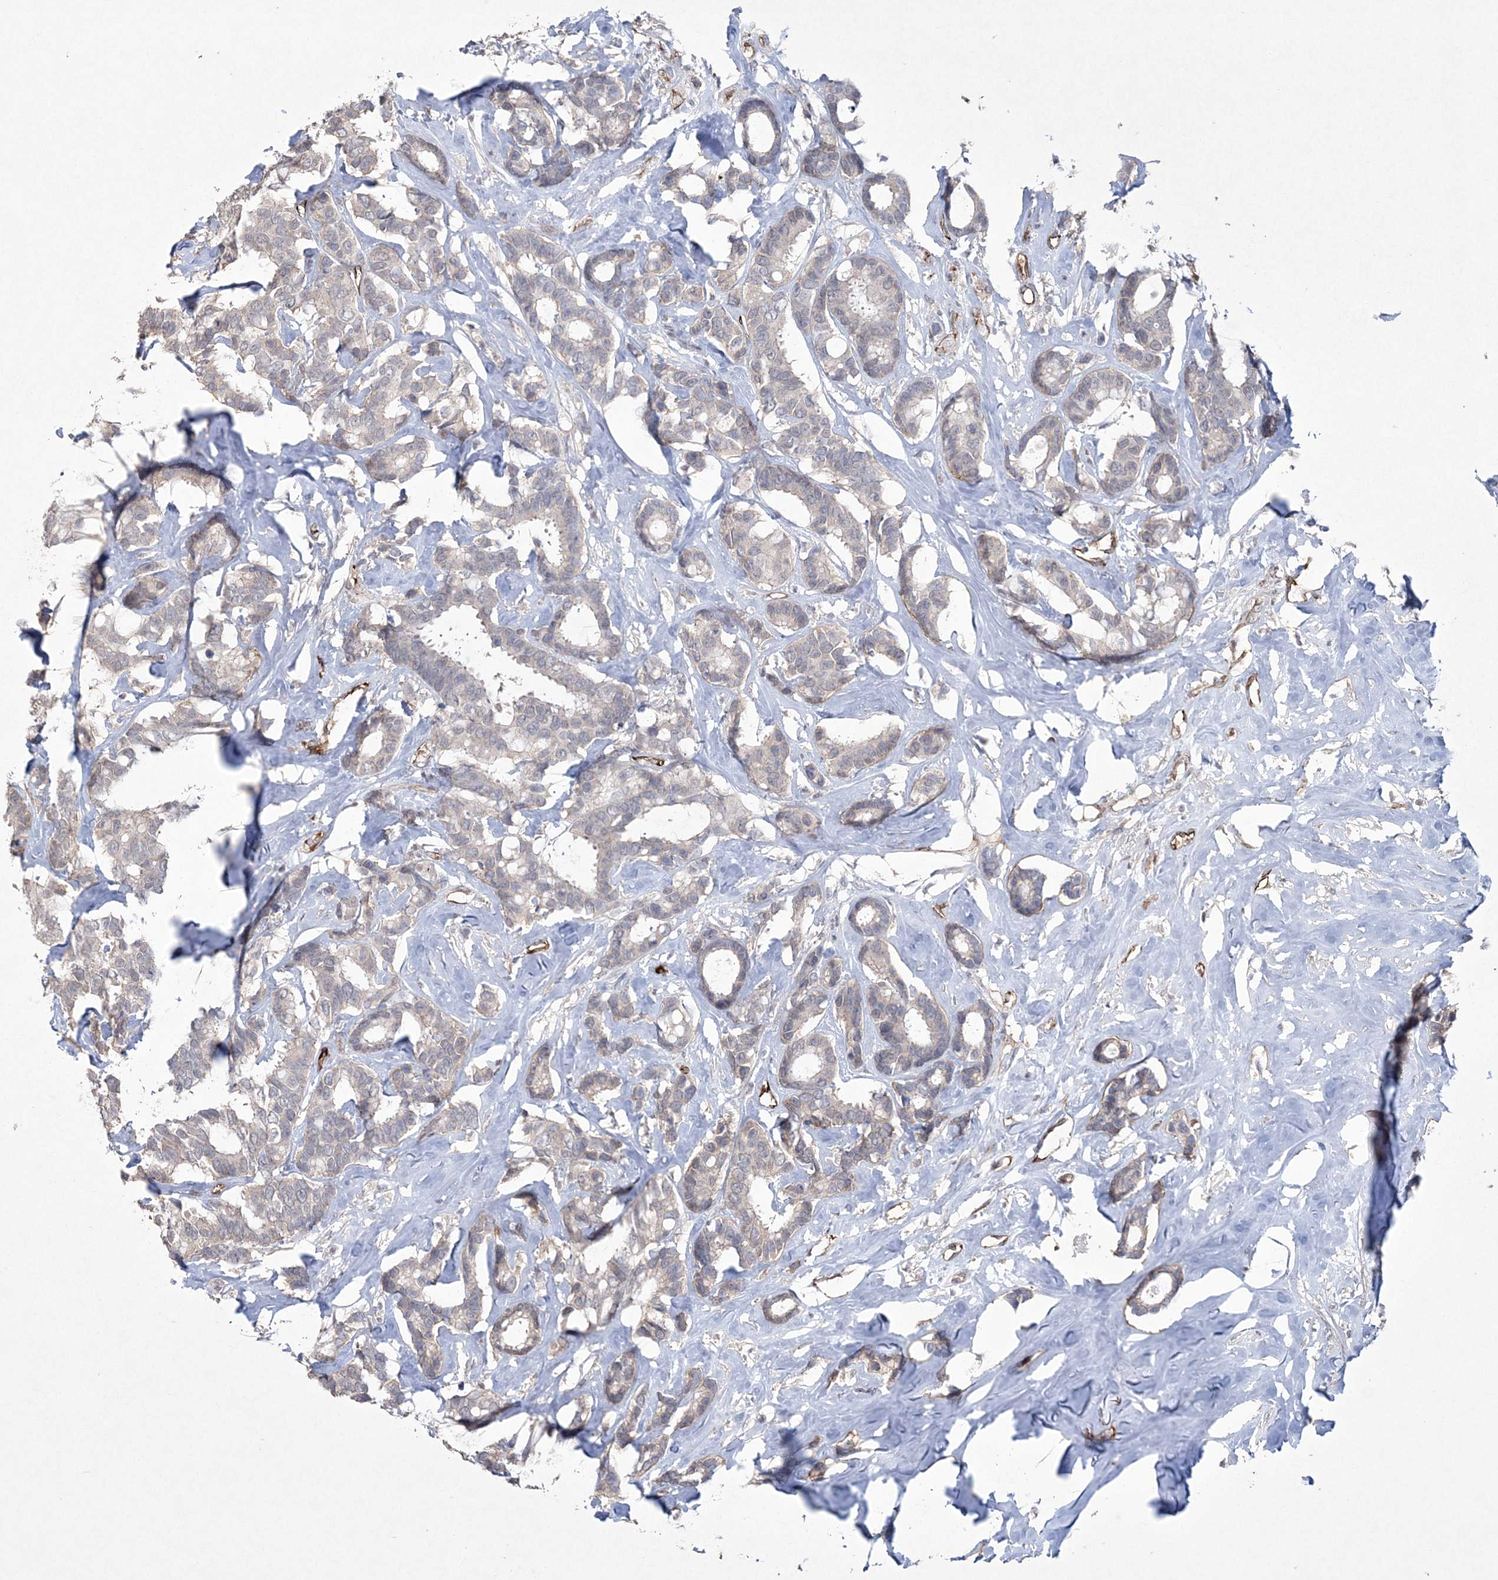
{"staining": {"intensity": "negative", "quantity": "none", "location": "none"}, "tissue": "breast cancer", "cell_type": "Tumor cells", "image_type": "cancer", "snomed": [{"axis": "morphology", "description": "Duct carcinoma"}, {"axis": "topography", "description": "Breast"}], "caption": "A micrograph of human breast cancer is negative for staining in tumor cells.", "gene": "DPCD", "patient": {"sex": "female", "age": 87}}